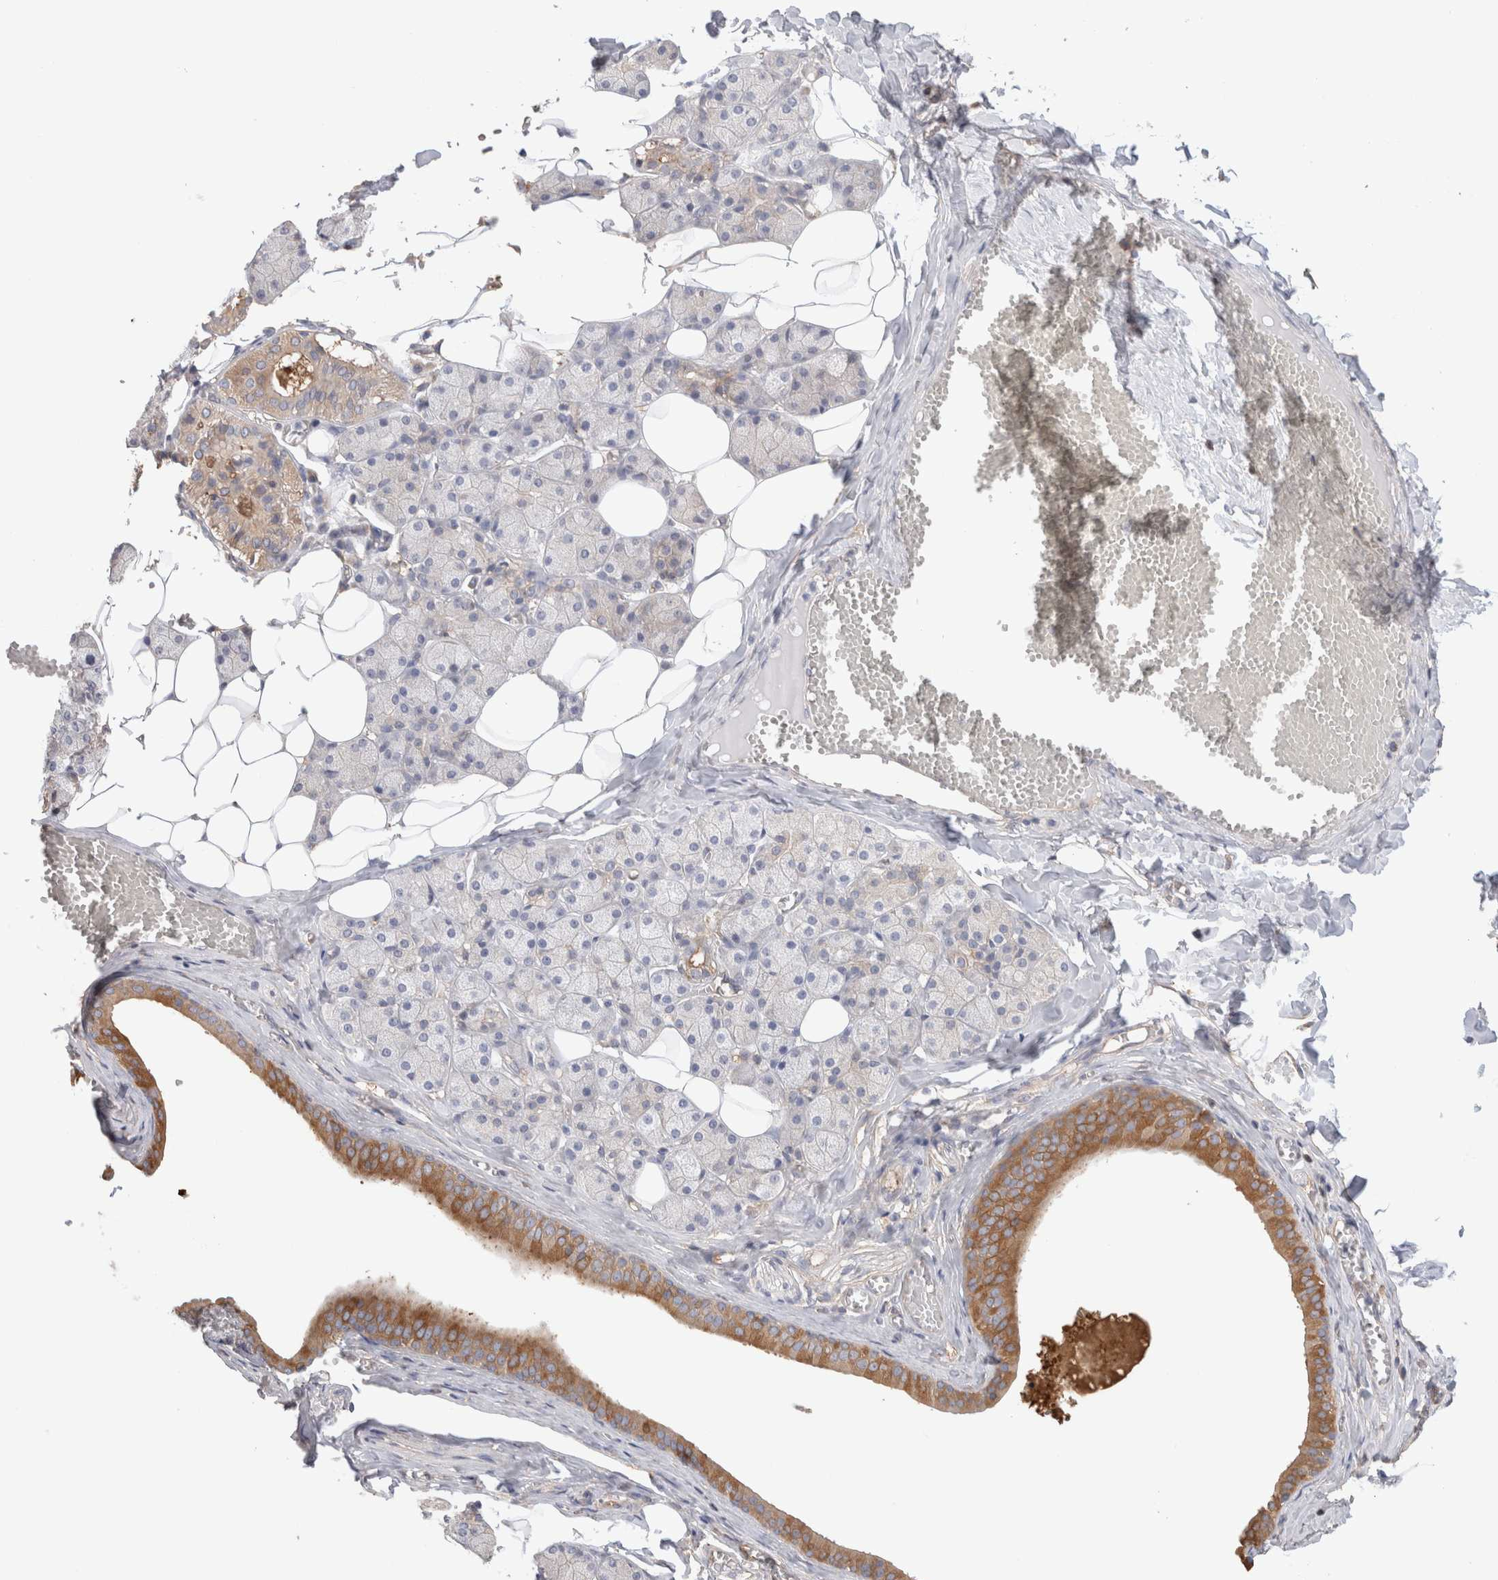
{"staining": {"intensity": "moderate", "quantity": "<25%", "location": "cytoplasmic/membranous"}, "tissue": "salivary gland", "cell_type": "Glandular cells", "image_type": "normal", "snomed": [{"axis": "morphology", "description": "Normal tissue, NOS"}, {"axis": "topography", "description": "Salivary gland"}], "caption": "Protein staining exhibits moderate cytoplasmic/membranous expression in approximately <25% of glandular cells in benign salivary gland.", "gene": "CAPN2", "patient": {"sex": "female", "age": 33}}